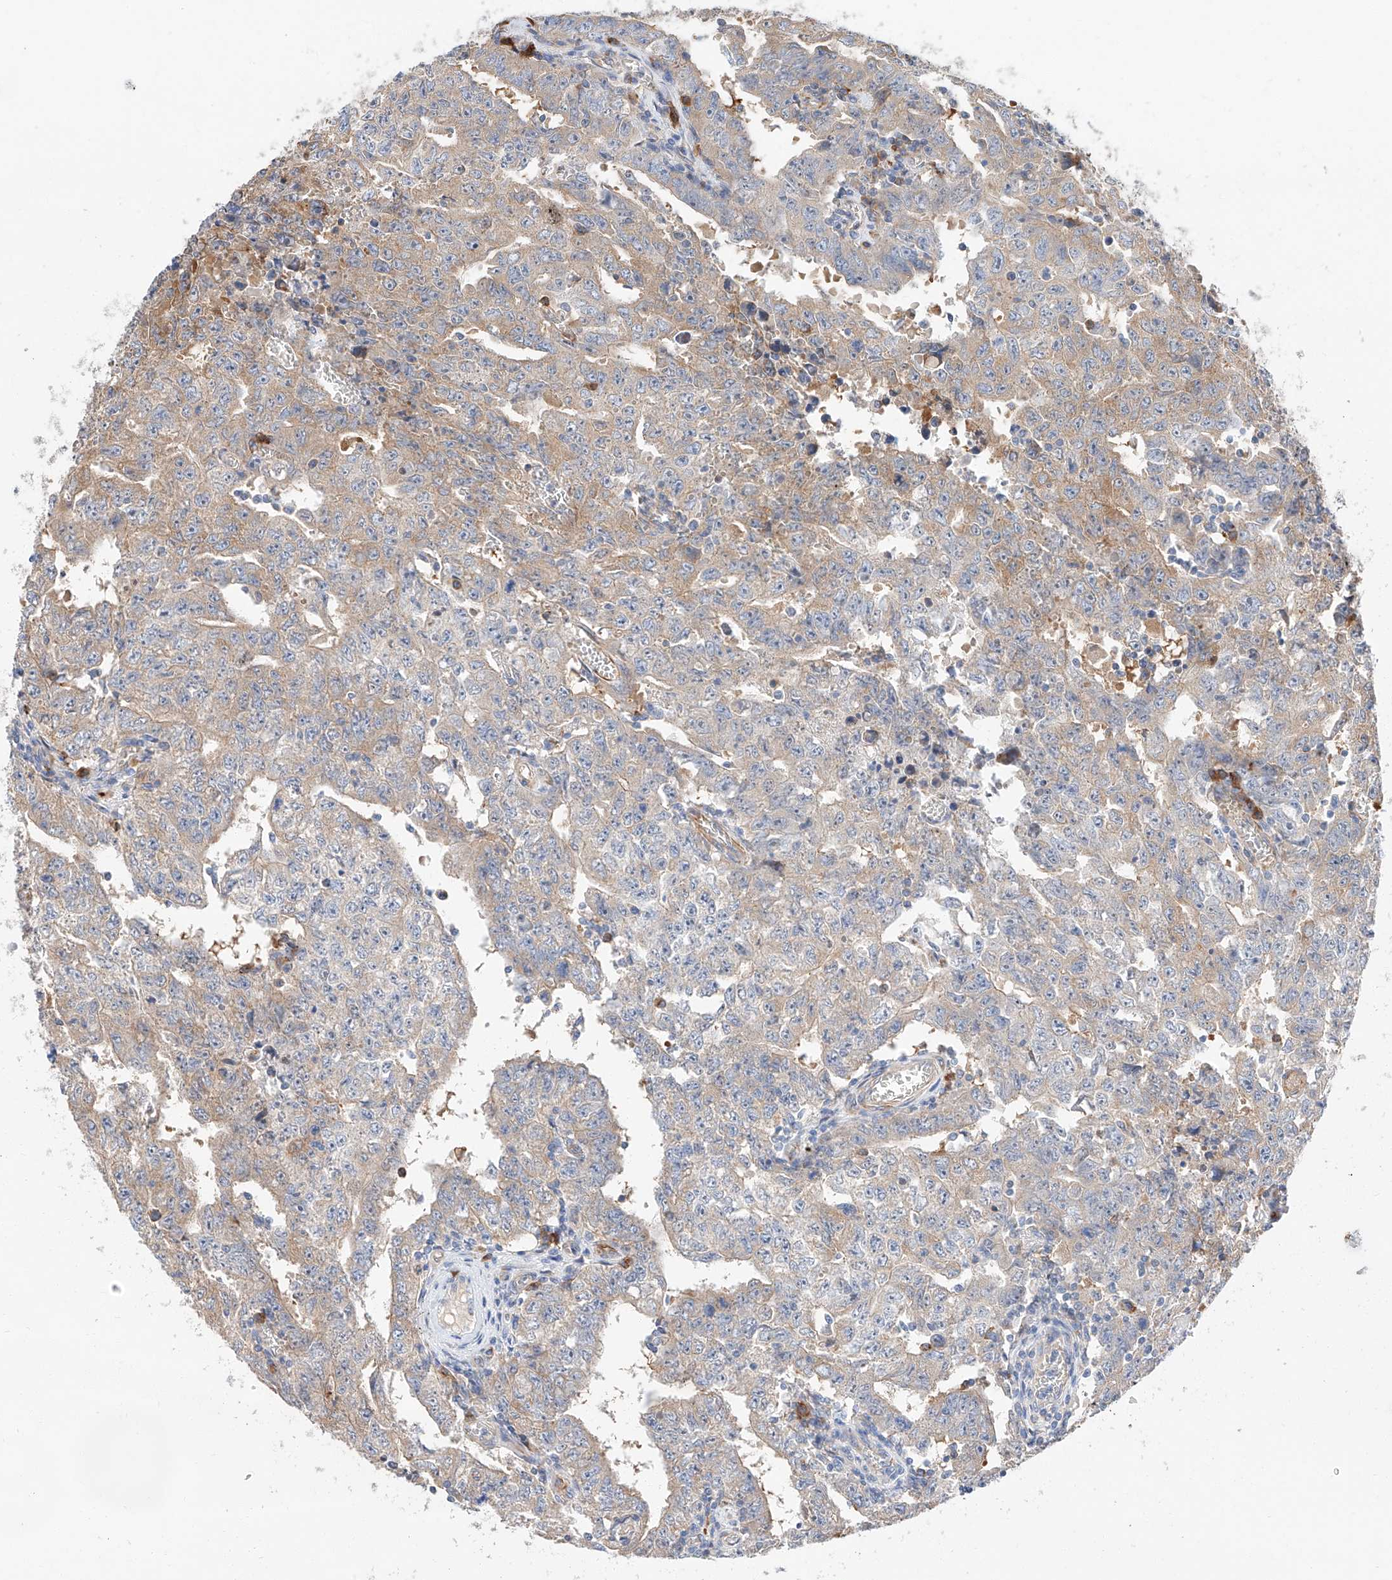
{"staining": {"intensity": "weak", "quantity": "25%-75%", "location": "cytoplasmic/membranous"}, "tissue": "testis cancer", "cell_type": "Tumor cells", "image_type": "cancer", "snomed": [{"axis": "morphology", "description": "Carcinoma, Embryonal, NOS"}, {"axis": "topography", "description": "Testis"}], "caption": "A brown stain labels weak cytoplasmic/membranous expression of a protein in embryonal carcinoma (testis) tumor cells.", "gene": "GLMN", "patient": {"sex": "male", "age": 26}}